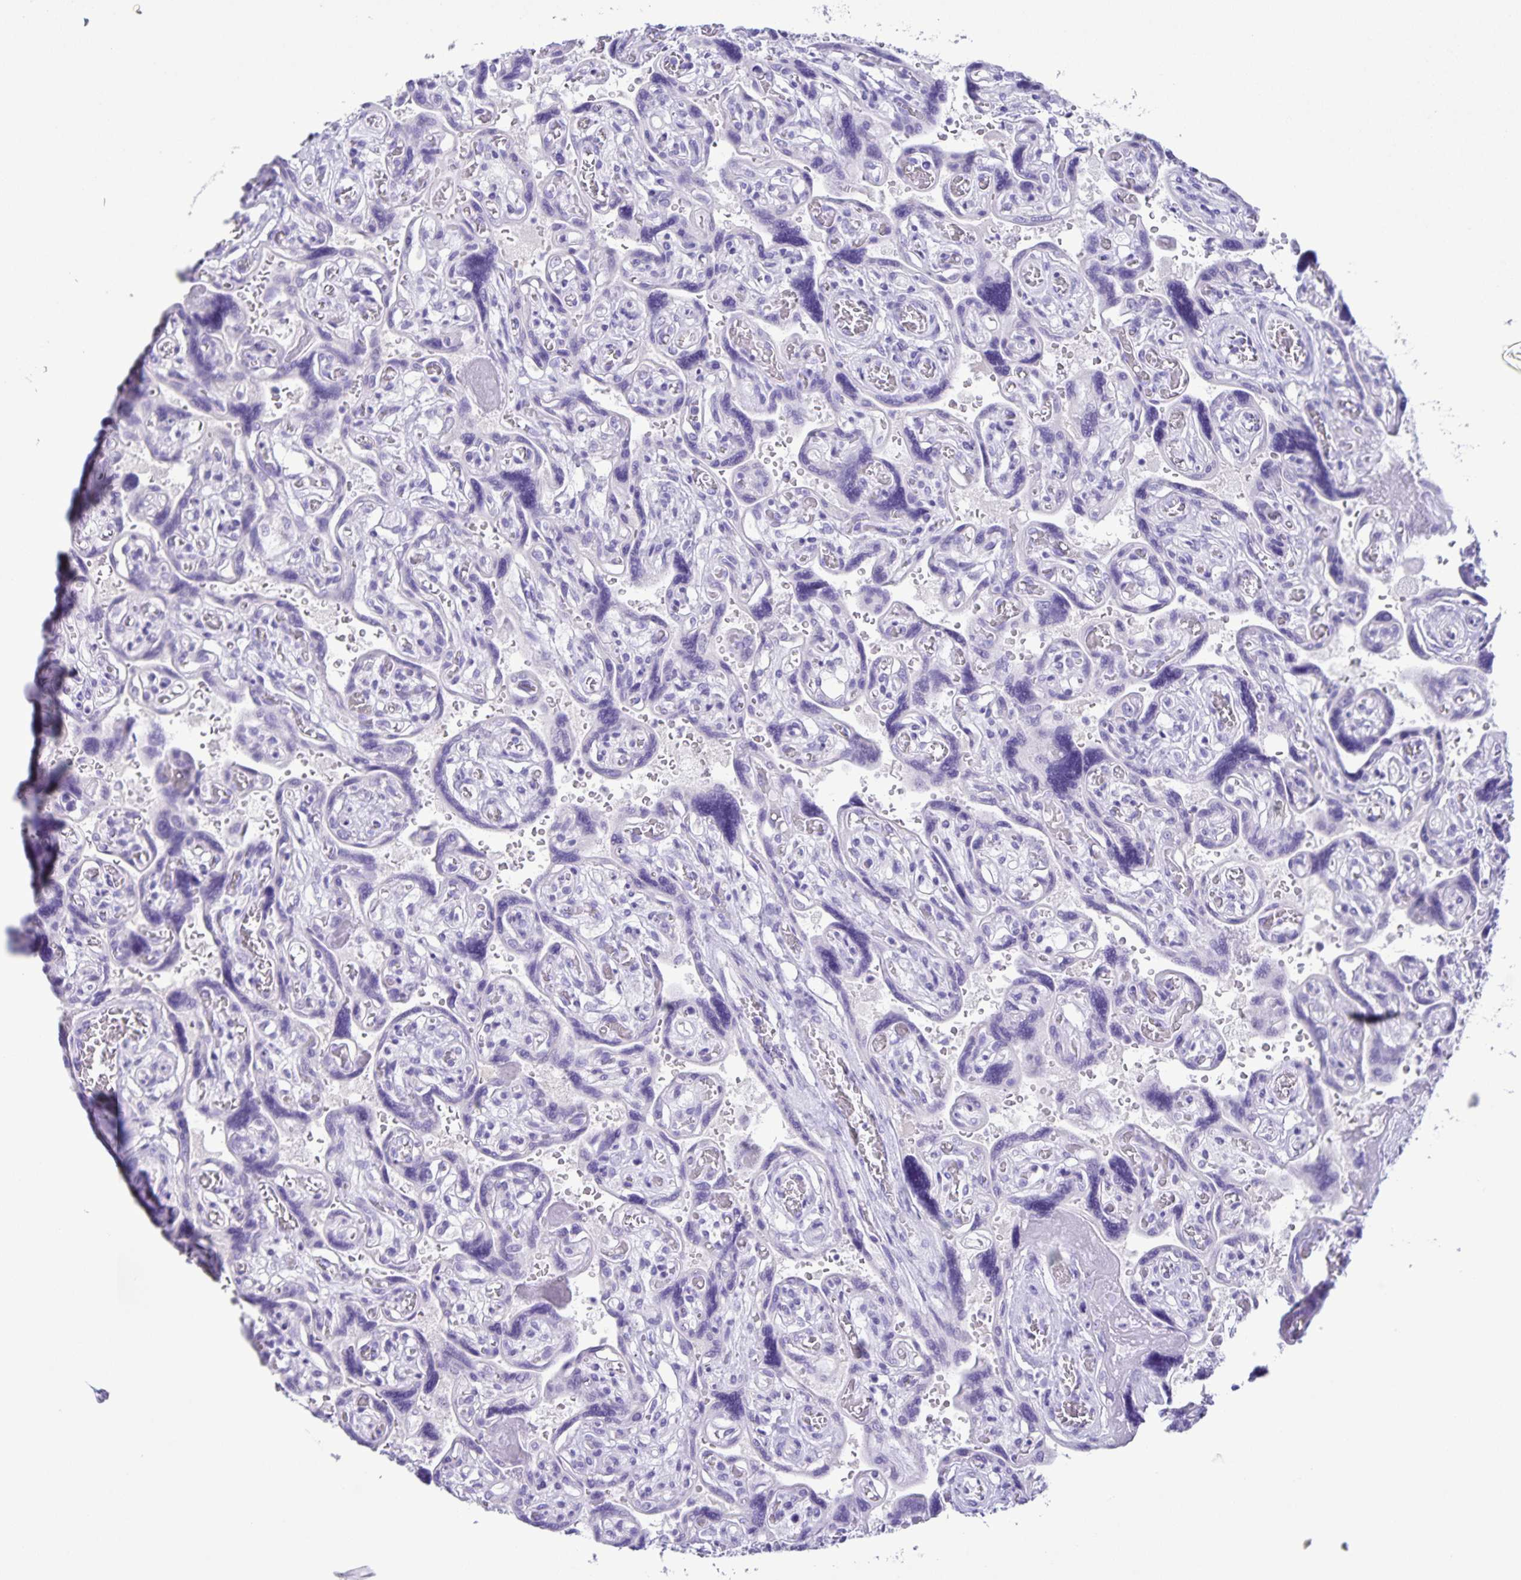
{"staining": {"intensity": "weak", "quantity": "25%-75%", "location": "cytoplasmic/membranous"}, "tissue": "placenta", "cell_type": "Decidual cells", "image_type": "normal", "snomed": [{"axis": "morphology", "description": "Normal tissue, NOS"}, {"axis": "topography", "description": "Placenta"}], "caption": "There is low levels of weak cytoplasmic/membranous positivity in decidual cells of normal placenta, as demonstrated by immunohistochemical staining (brown color).", "gene": "CAPSL", "patient": {"sex": "female", "age": 32}}